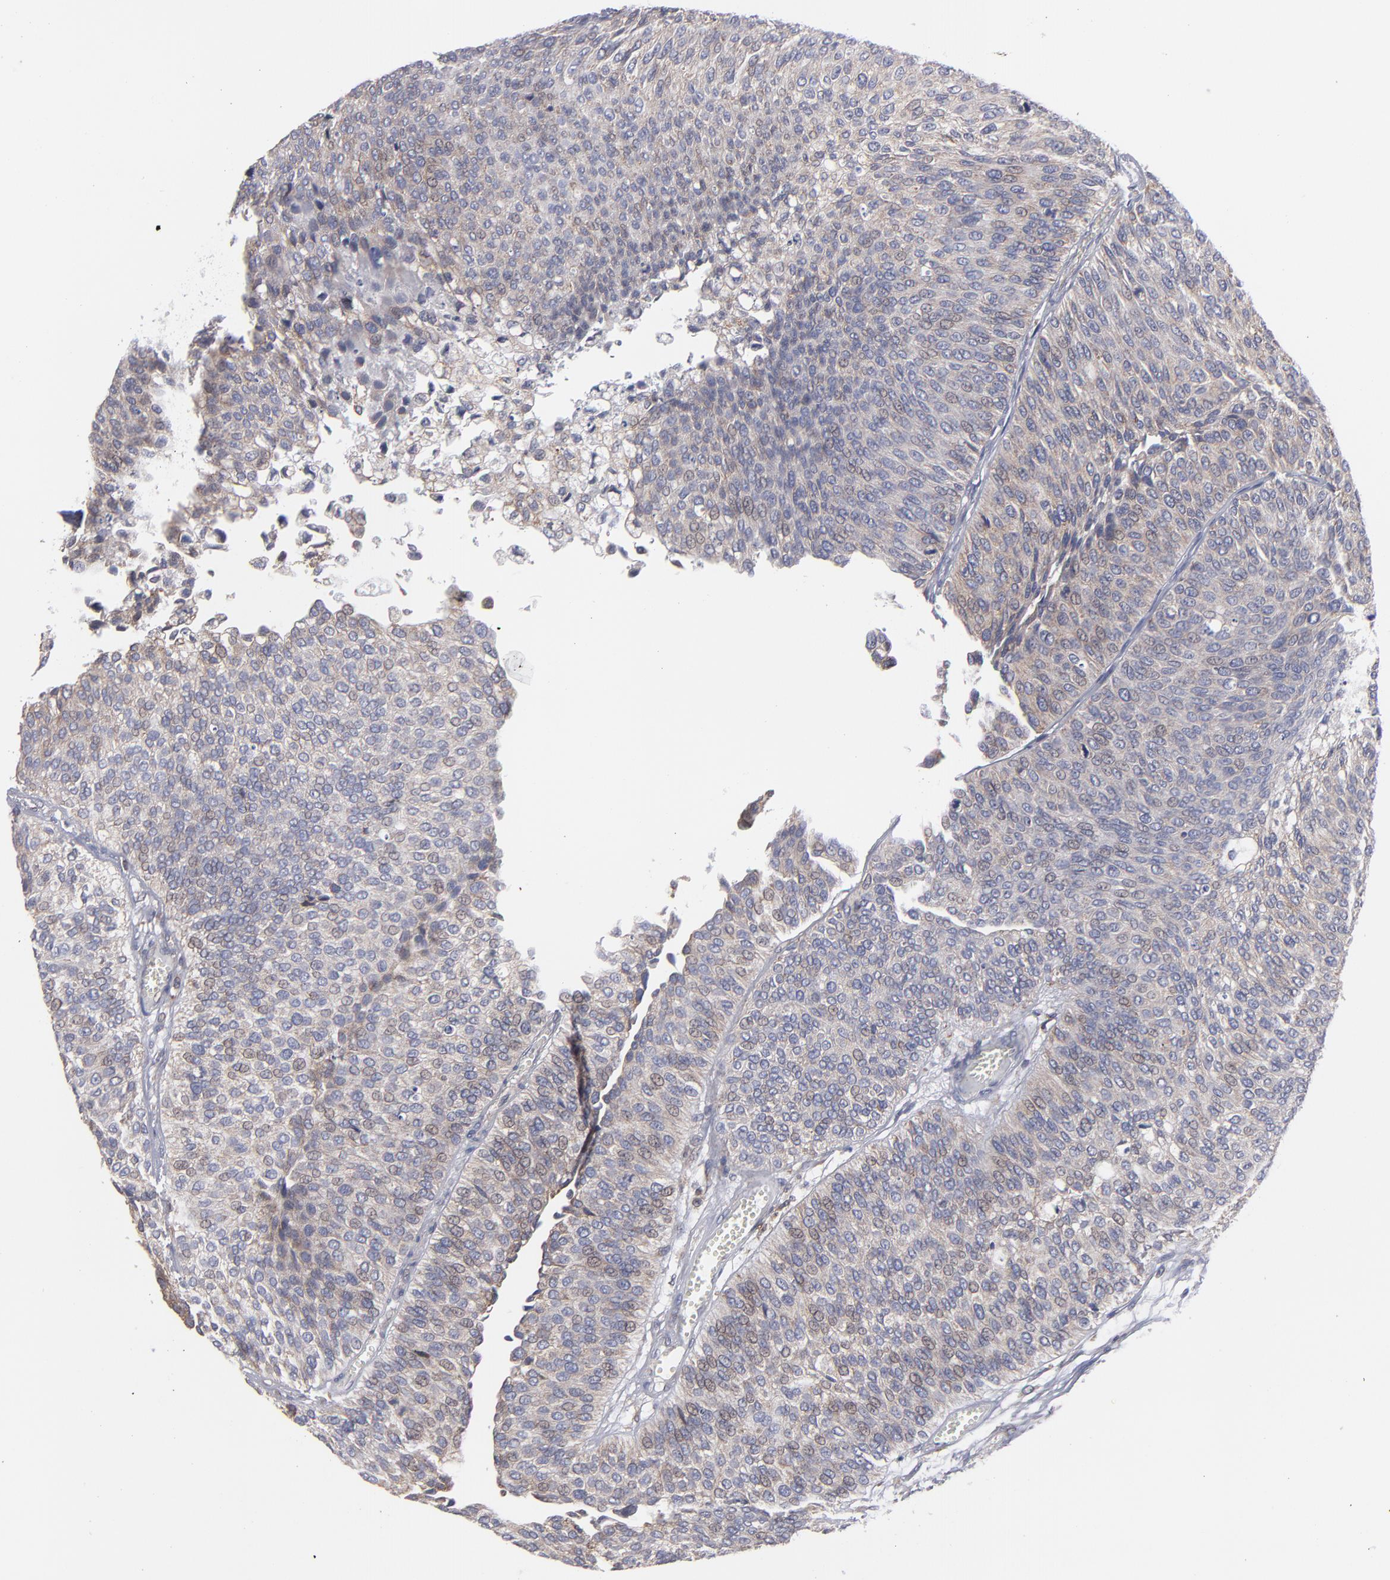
{"staining": {"intensity": "moderate", "quantity": ">75%", "location": "cytoplasmic/membranous"}, "tissue": "urothelial cancer", "cell_type": "Tumor cells", "image_type": "cancer", "snomed": [{"axis": "morphology", "description": "Urothelial carcinoma, Low grade"}, {"axis": "topography", "description": "Urinary bladder"}], "caption": "This image shows immunohistochemistry (IHC) staining of urothelial cancer, with medium moderate cytoplasmic/membranous expression in approximately >75% of tumor cells.", "gene": "TMX1", "patient": {"sex": "male", "age": 84}}